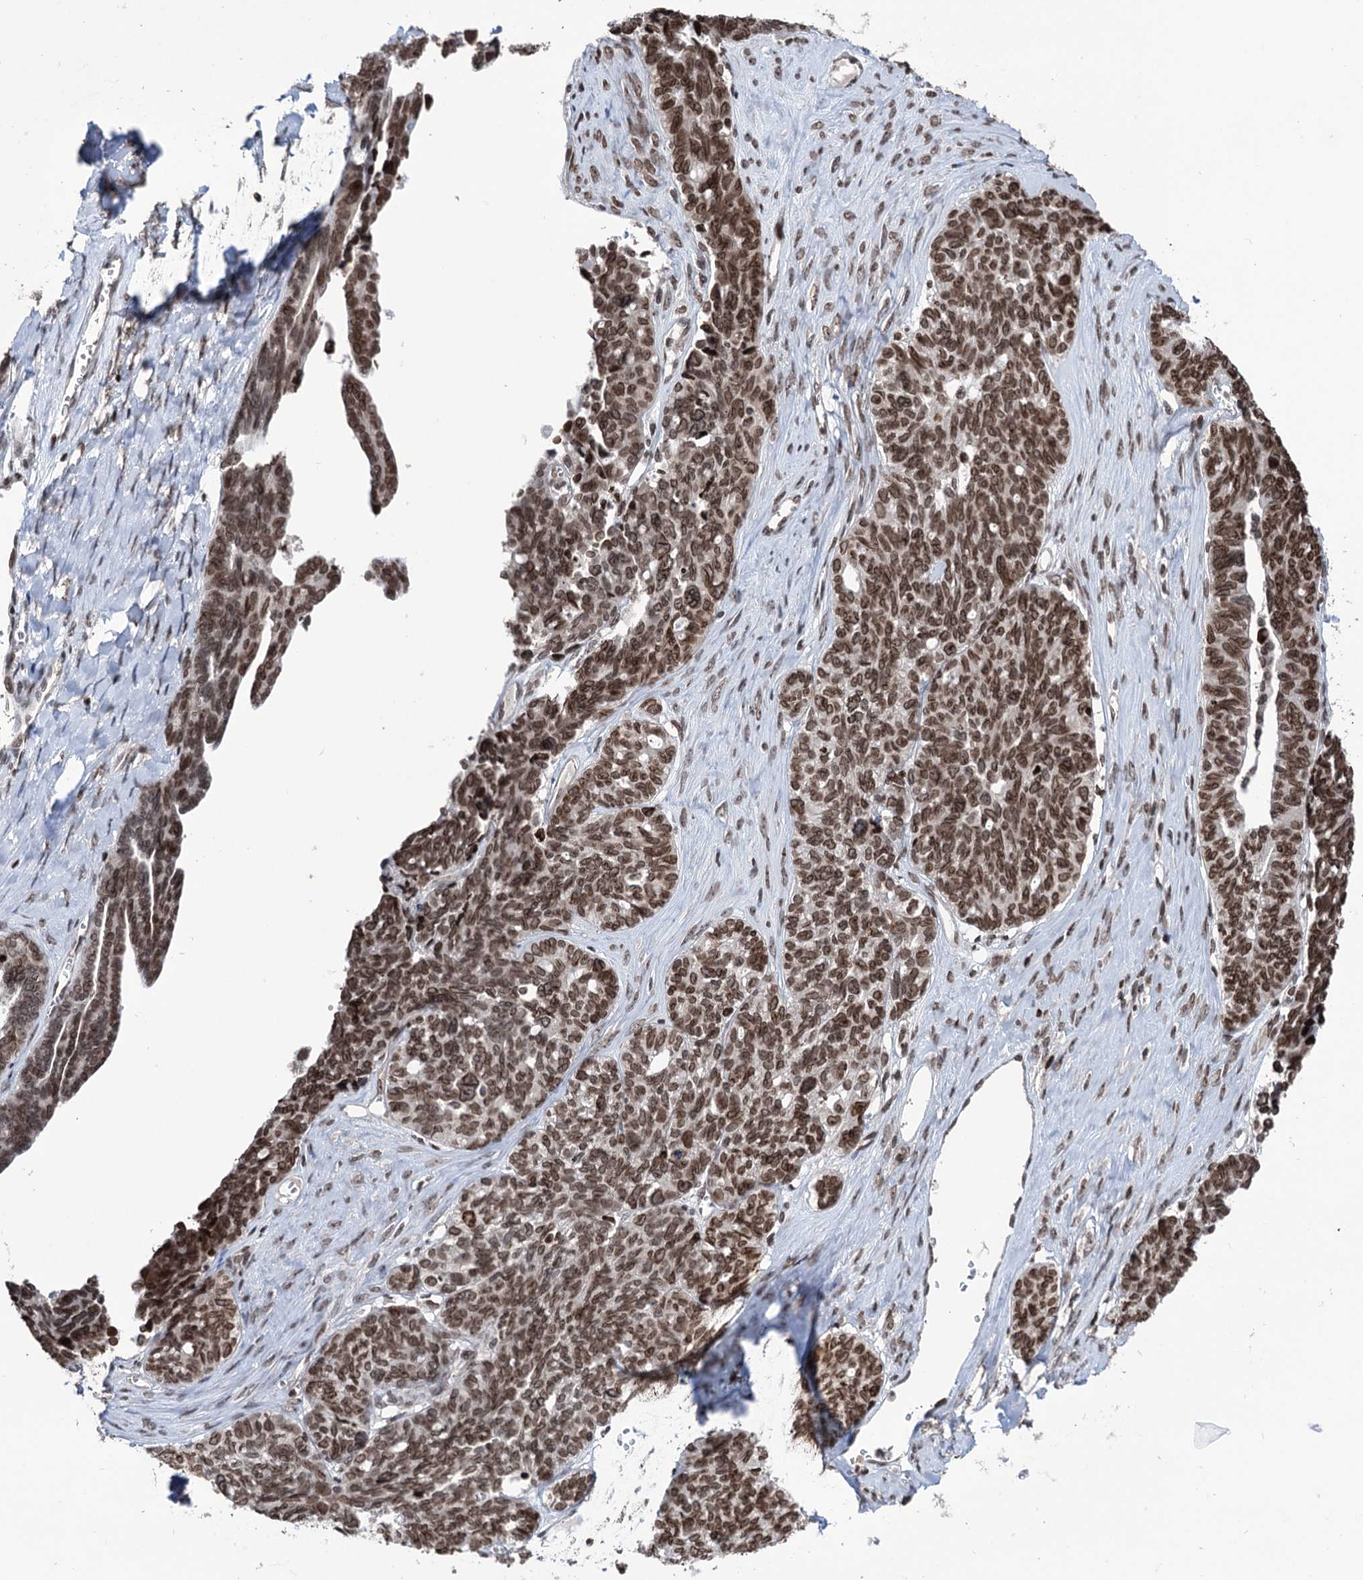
{"staining": {"intensity": "moderate", "quantity": ">75%", "location": "nuclear"}, "tissue": "ovarian cancer", "cell_type": "Tumor cells", "image_type": "cancer", "snomed": [{"axis": "morphology", "description": "Cystadenocarcinoma, serous, NOS"}, {"axis": "topography", "description": "Ovary"}], "caption": "IHC (DAB (3,3'-diaminobenzidine)) staining of ovarian cancer shows moderate nuclear protein positivity in about >75% of tumor cells. (brown staining indicates protein expression, while blue staining denotes nuclei).", "gene": "CCDC77", "patient": {"sex": "female", "age": 79}}